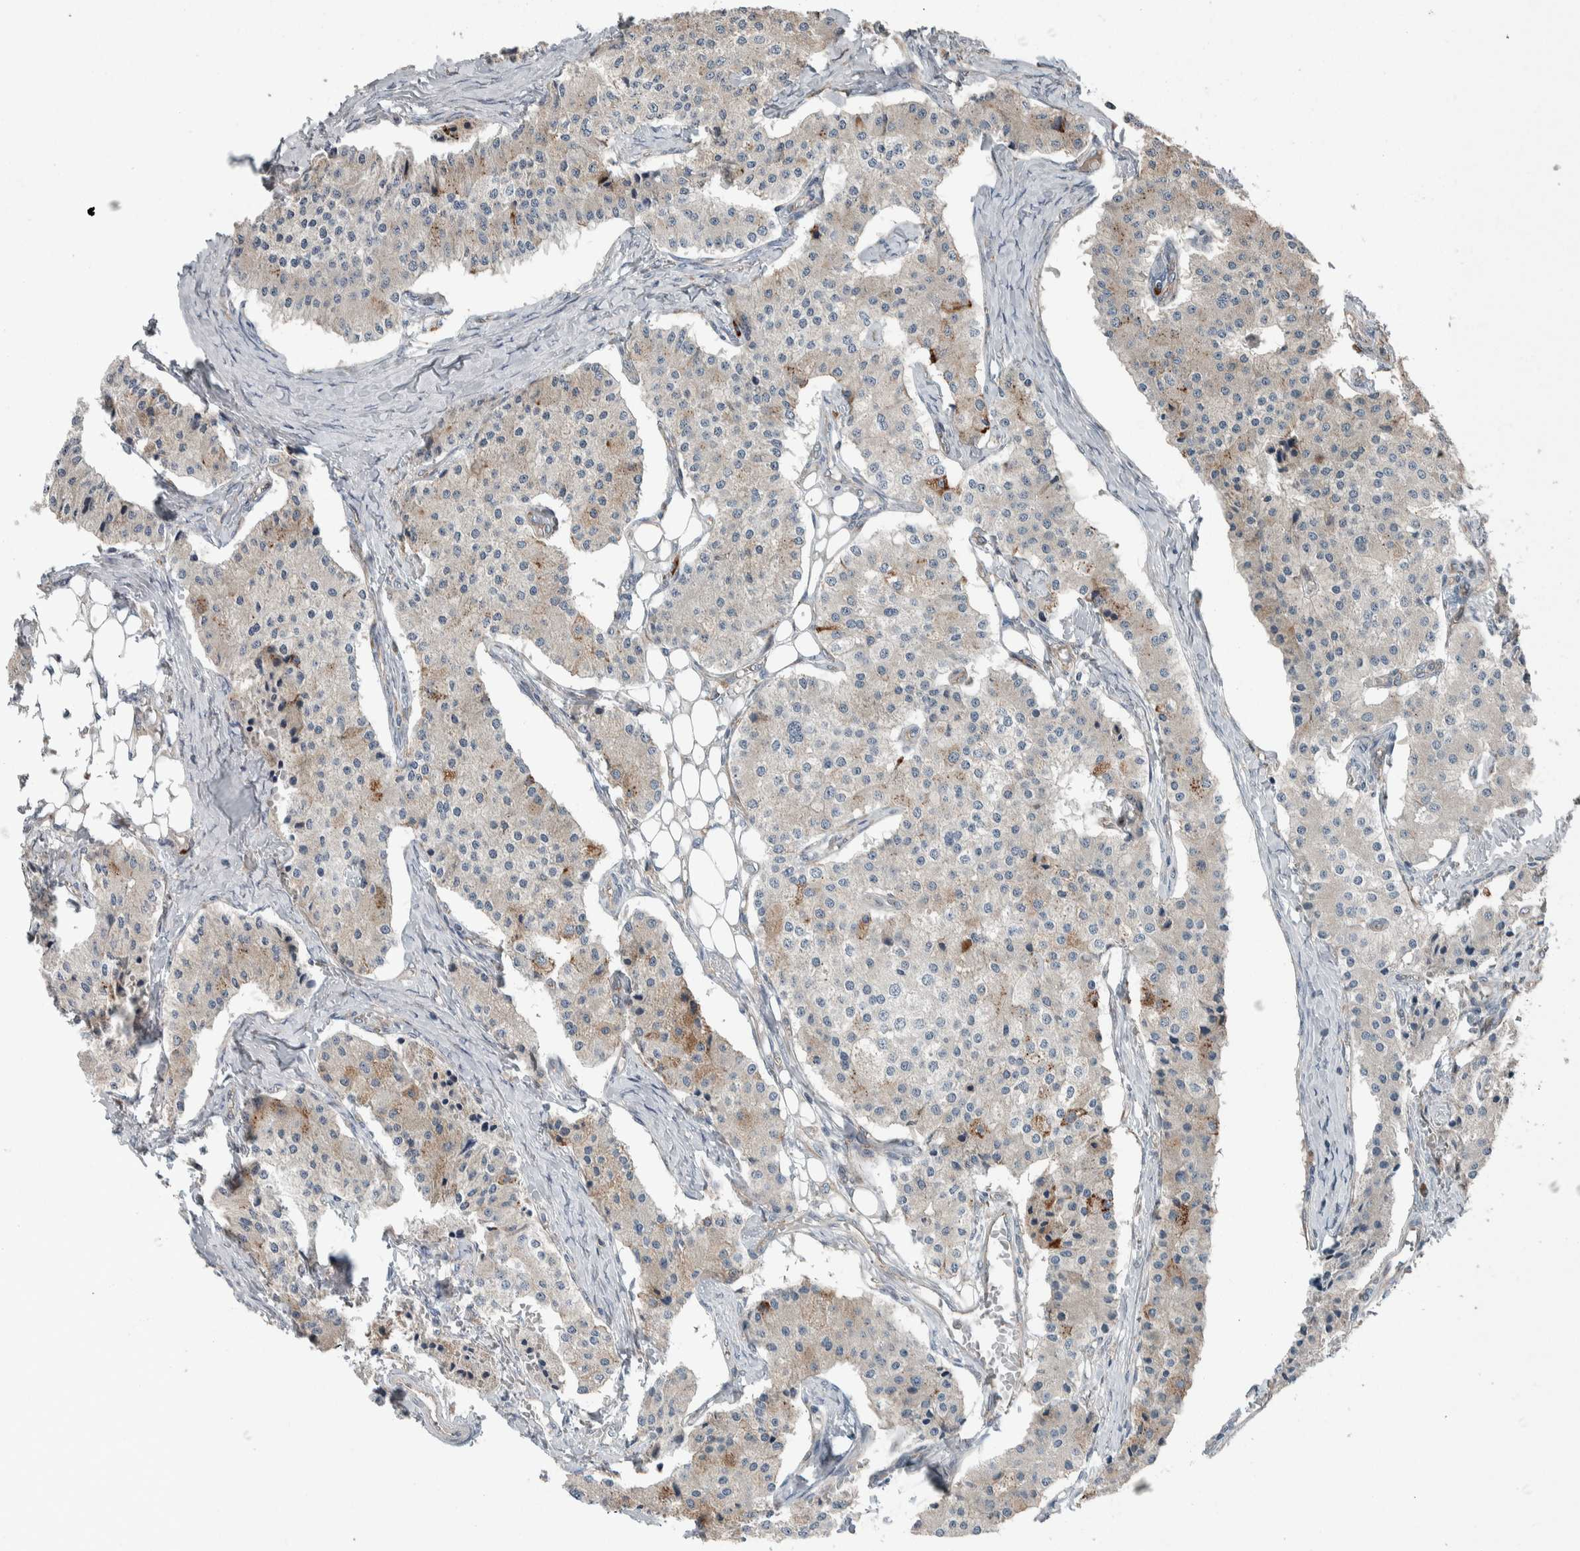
{"staining": {"intensity": "weak", "quantity": "<25%", "location": "cytoplasmic/membranous"}, "tissue": "carcinoid", "cell_type": "Tumor cells", "image_type": "cancer", "snomed": [{"axis": "morphology", "description": "Carcinoid, malignant, NOS"}, {"axis": "topography", "description": "Colon"}], "caption": "Human carcinoid stained for a protein using immunohistochemistry (IHC) displays no staining in tumor cells.", "gene": "USP25", "patient": {"sex": "female", "age": 52}}